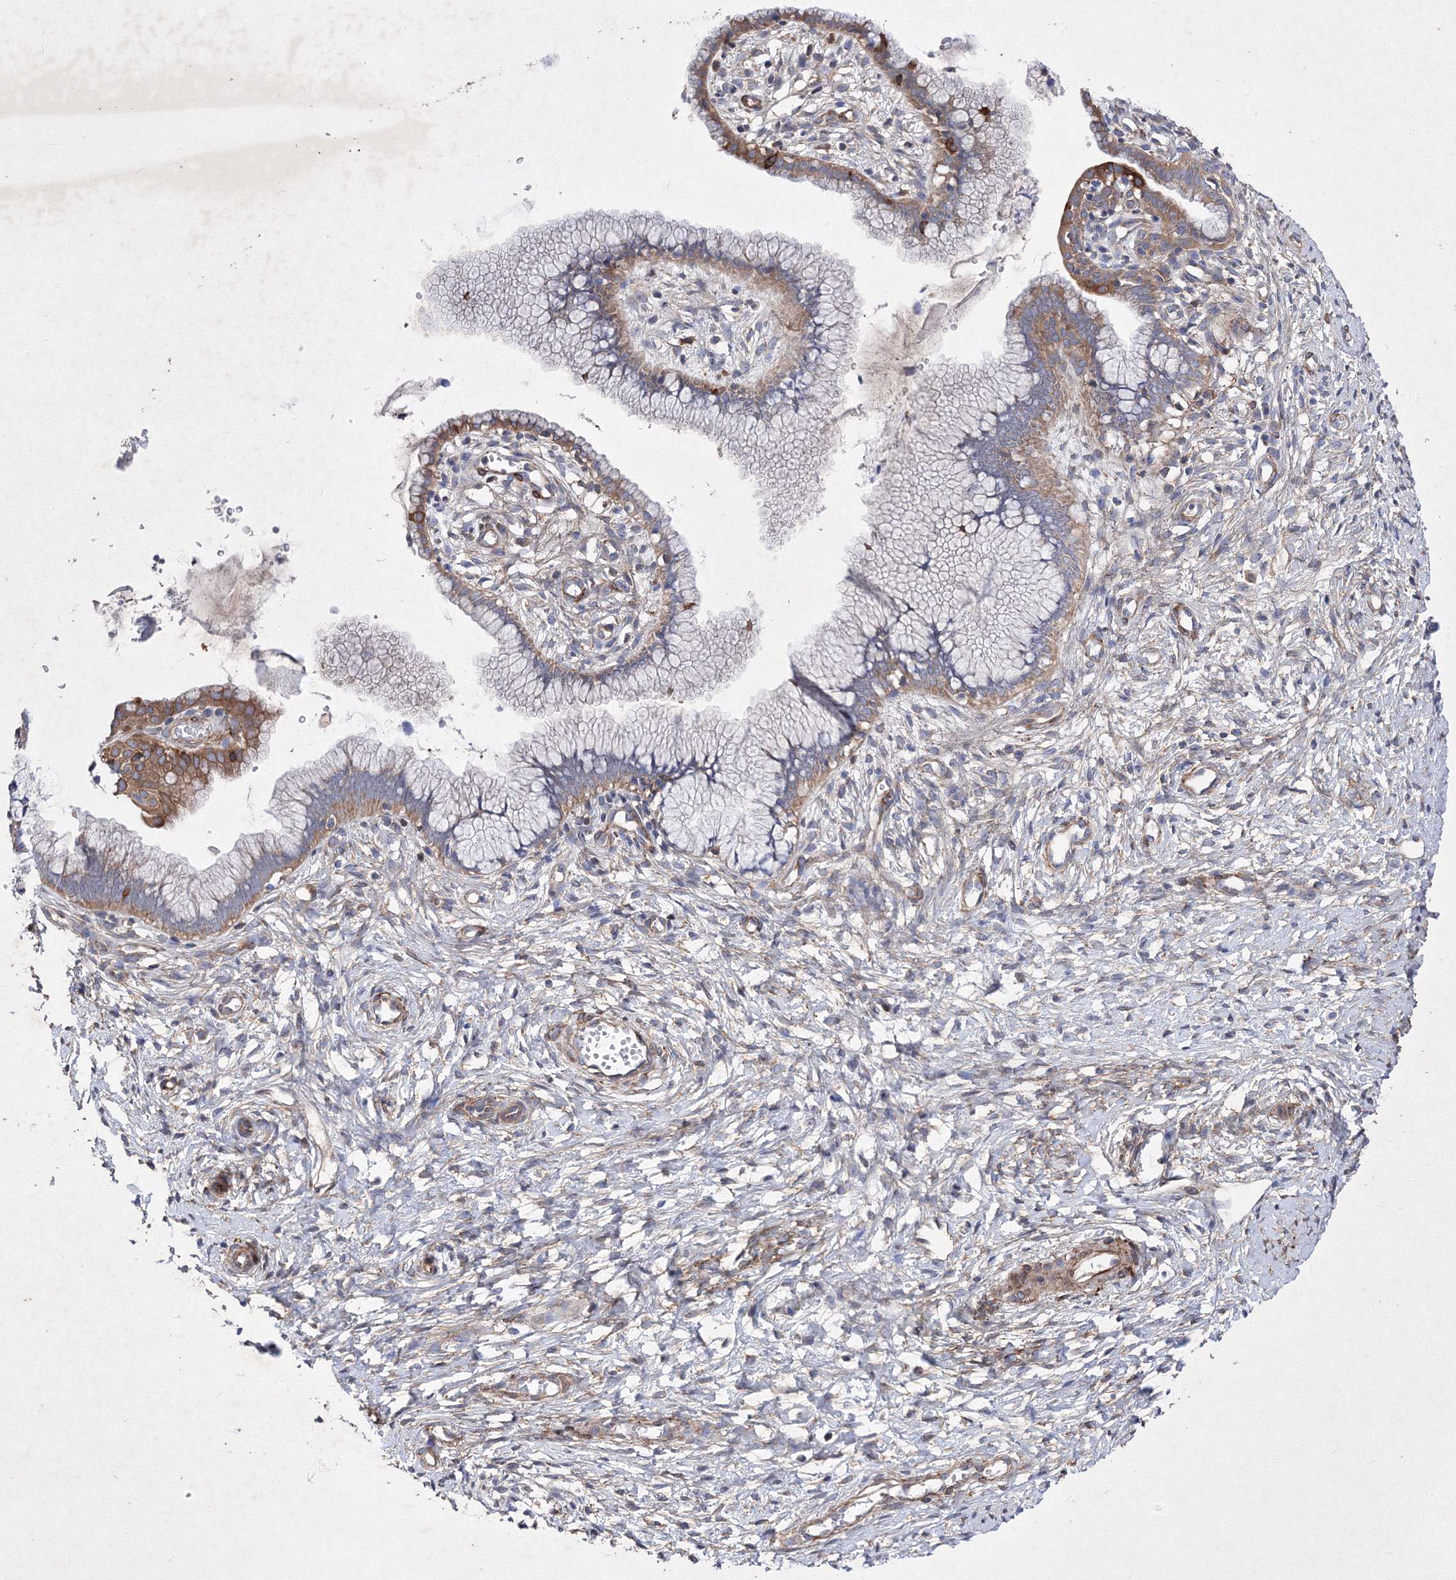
{"staining": {"intensity": "weak", "quantity": "<25%", "location": "cytoplasmic/membranous"}, "tissue": "cervix", "cell_type": "Glandular cells", "image_type": "normal", "snomed": [{"axis": "morphology", "description": "Normal tissue, NOS"}, {"axis": "topography", "description": "Cervix"}], "caption": "Immunohistochemistry (IHC) of benign human cervix shows no positivity in glandular cells.", "gene": "SNX18", "patient": {"sex": "female", "age": 36}}